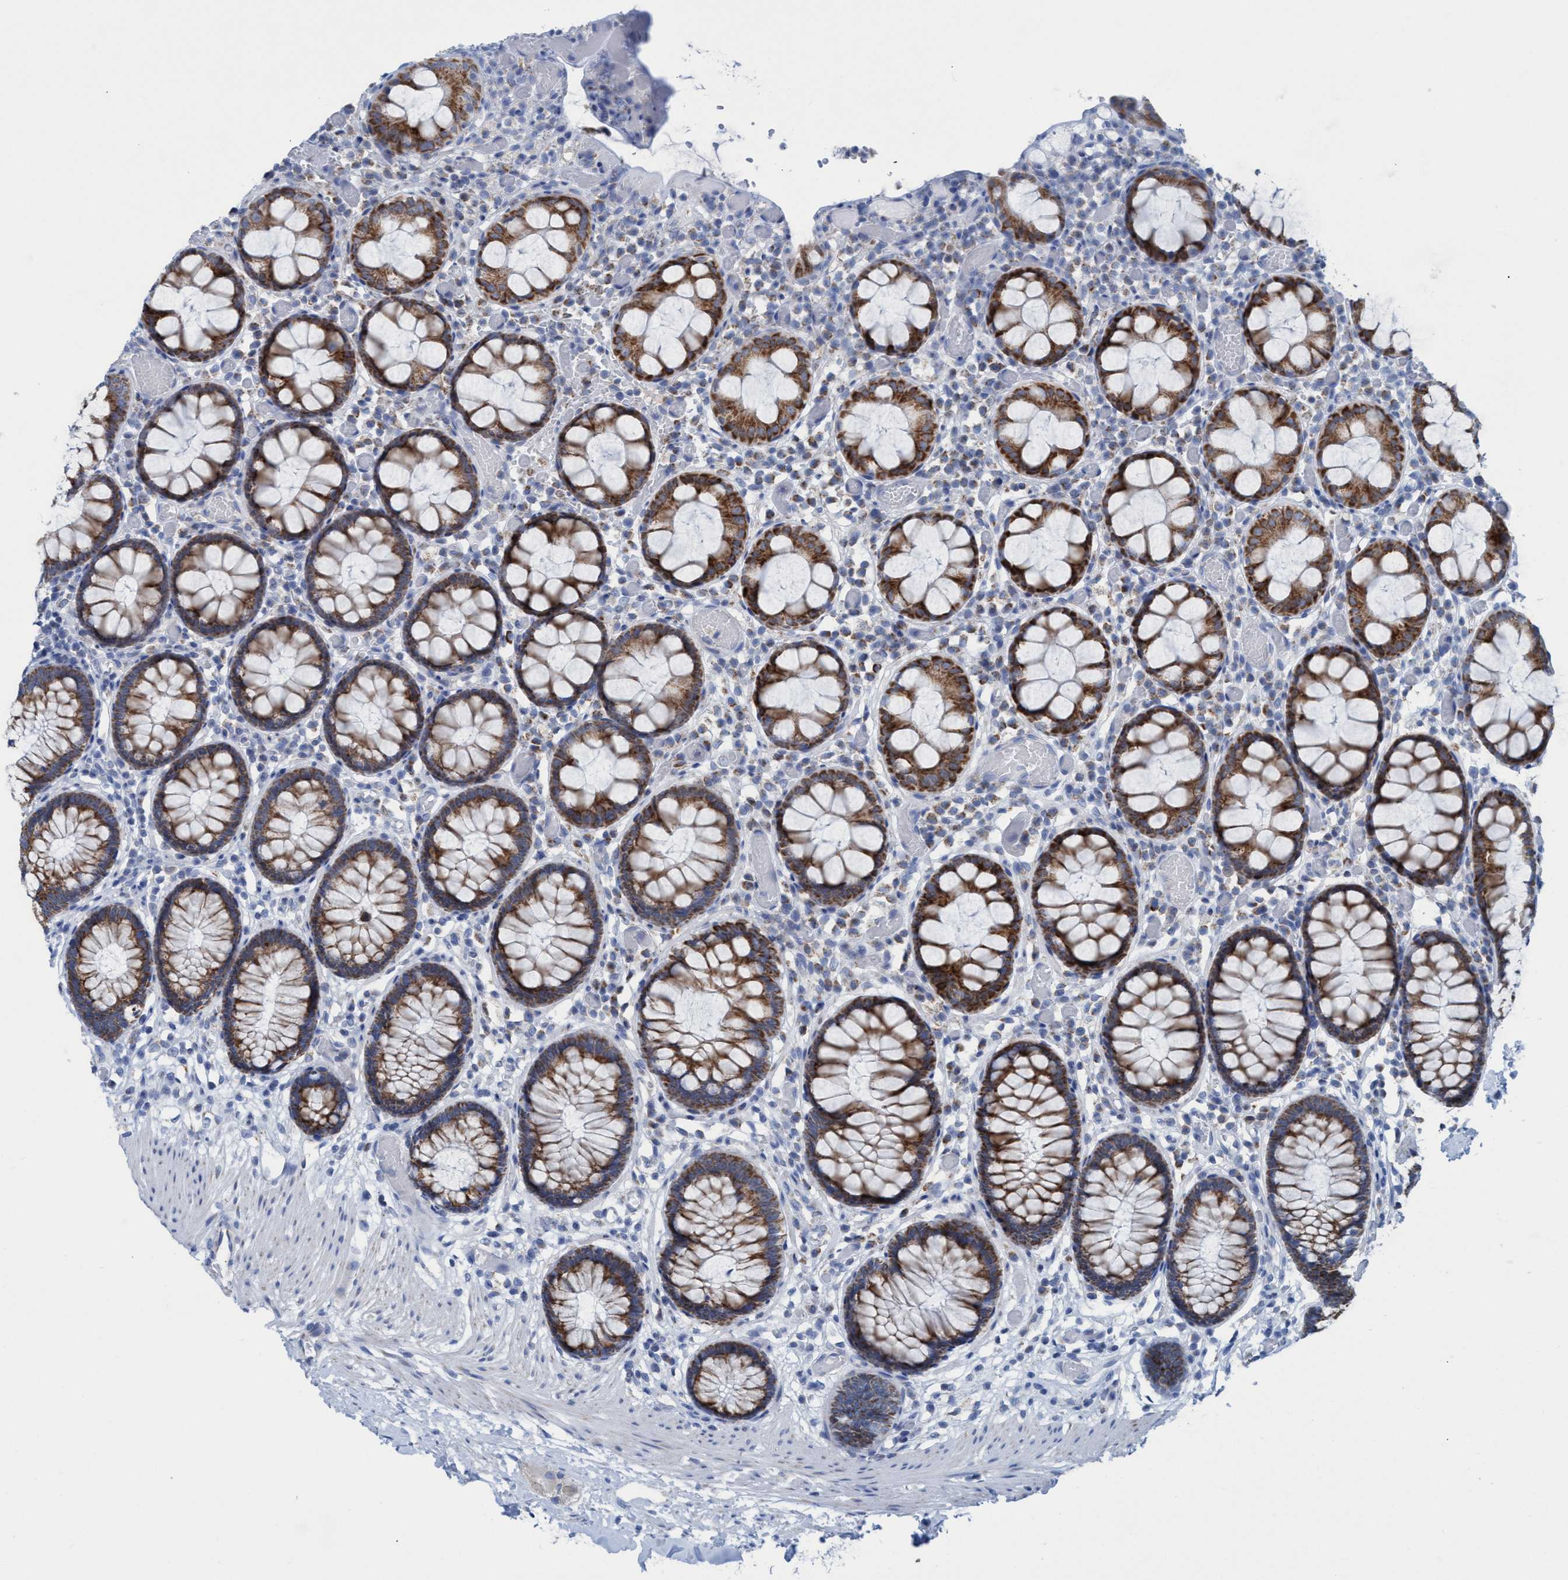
{"staining": {"intensity": "negative", "quantity": "none", "location": "none"}, "tissue": "colon", "cell_type": "Endothelial cells", "image_type": "normal", "snomed": [{"axis": "morphology", "description": "Normal tissue, NOS"}, {"axis": "topography", "description": "Colon"}], "caption": "The image shows no significant positivity in endothelial cells of colon.", "gene": "GGA3", "patient": {"sex": "male", "age": 14}}